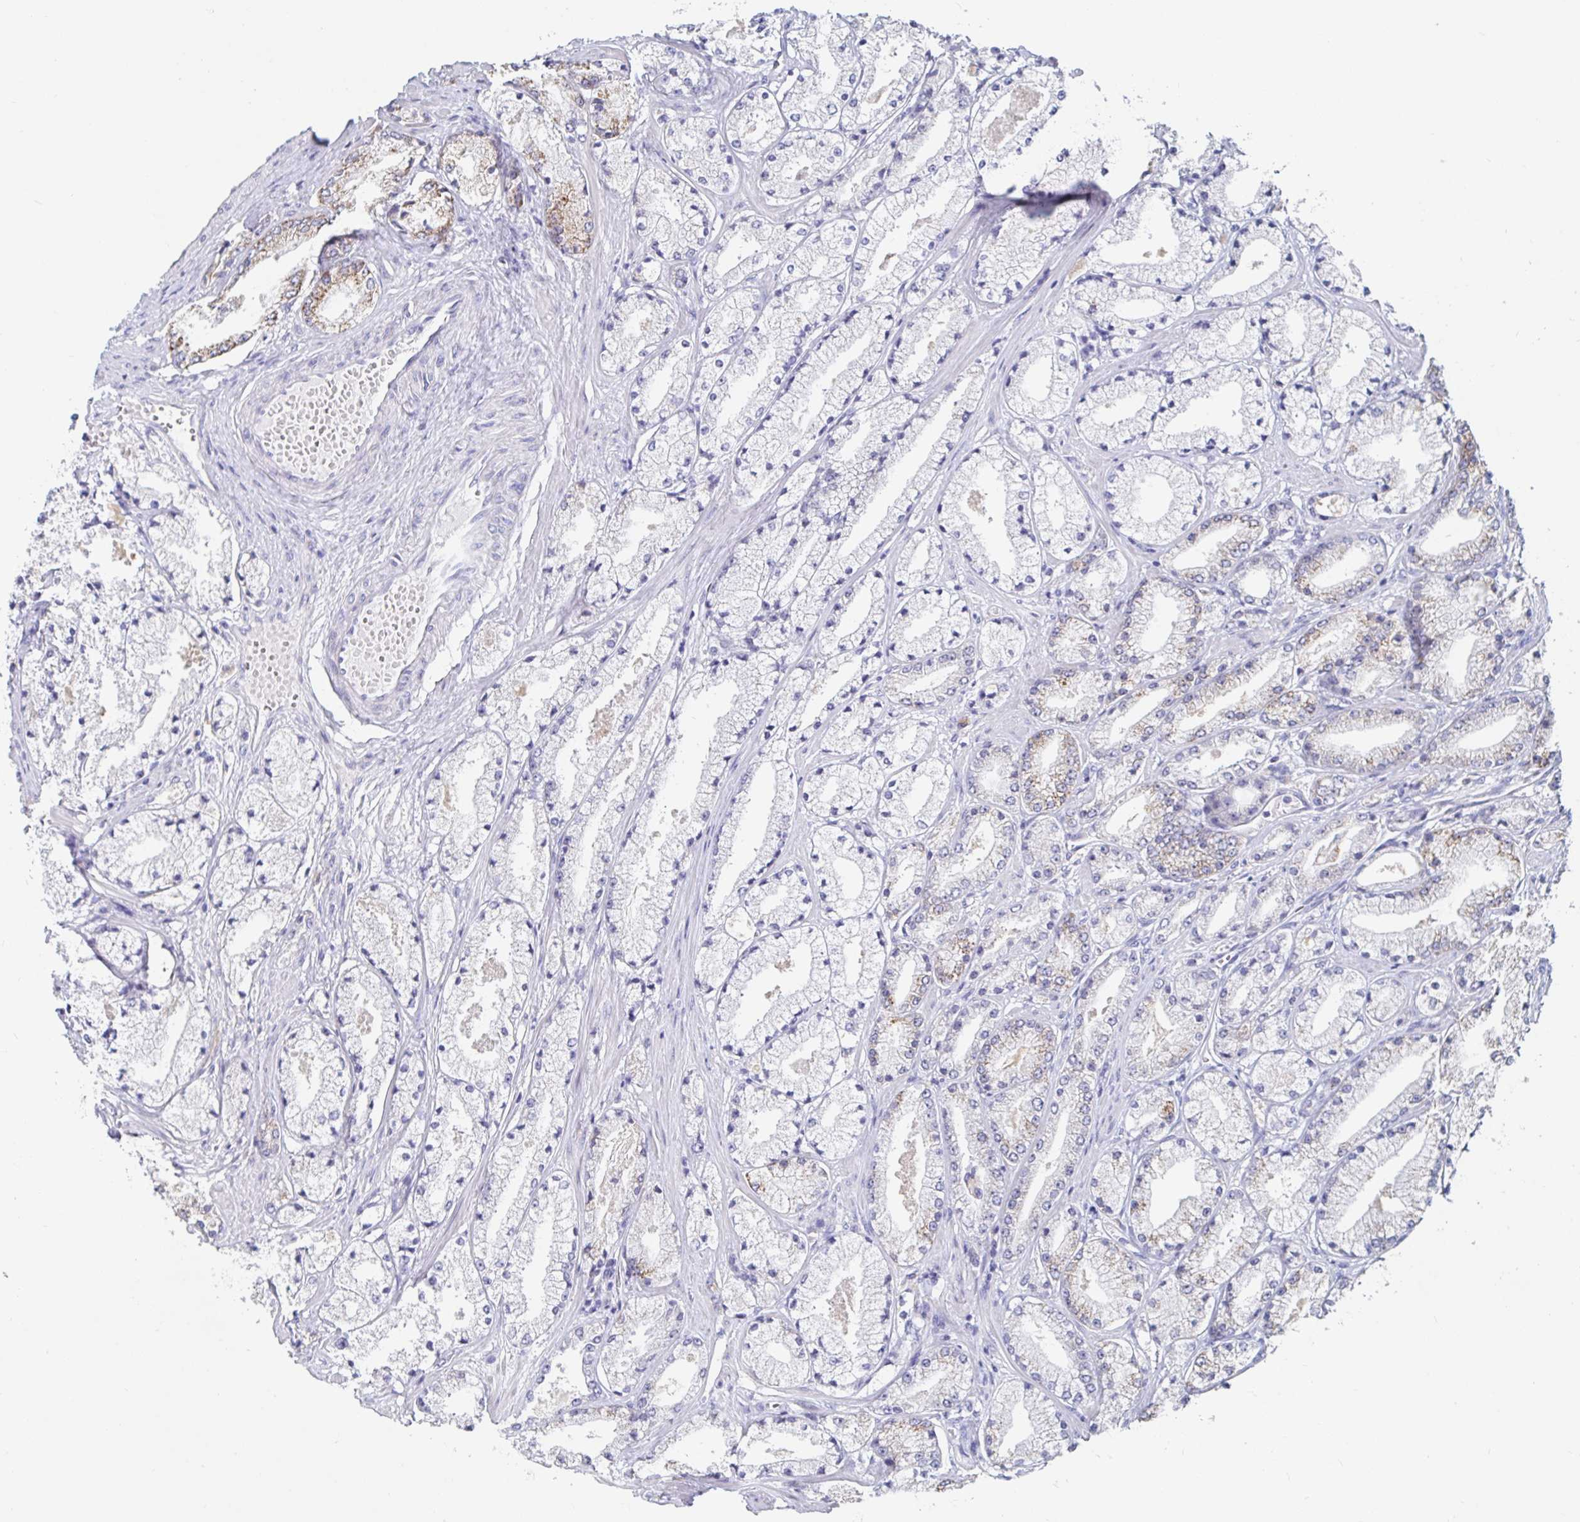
{"staining": {"intensity": "negative", "quantity": "none", "location": "none"}, "tissue": "prostate cancer", "cell_type": "Tumor cells", "image_type": "cancer", "snomed": [{"axis": "morphology", "description": "Adenocarcinoma, High grade"}, {"axis": "topography", "description": "Prostate"}], "caption": "DAB (3,3'-diaminobenzidine) immunohistochemical staining of prostate high-grade adenocarcinoma exhibits no significant expression in tumor cells. (DAB IHC, high magnification).", "gene": "SPPL3", "patient": {"sex": "male", "age": 63}}